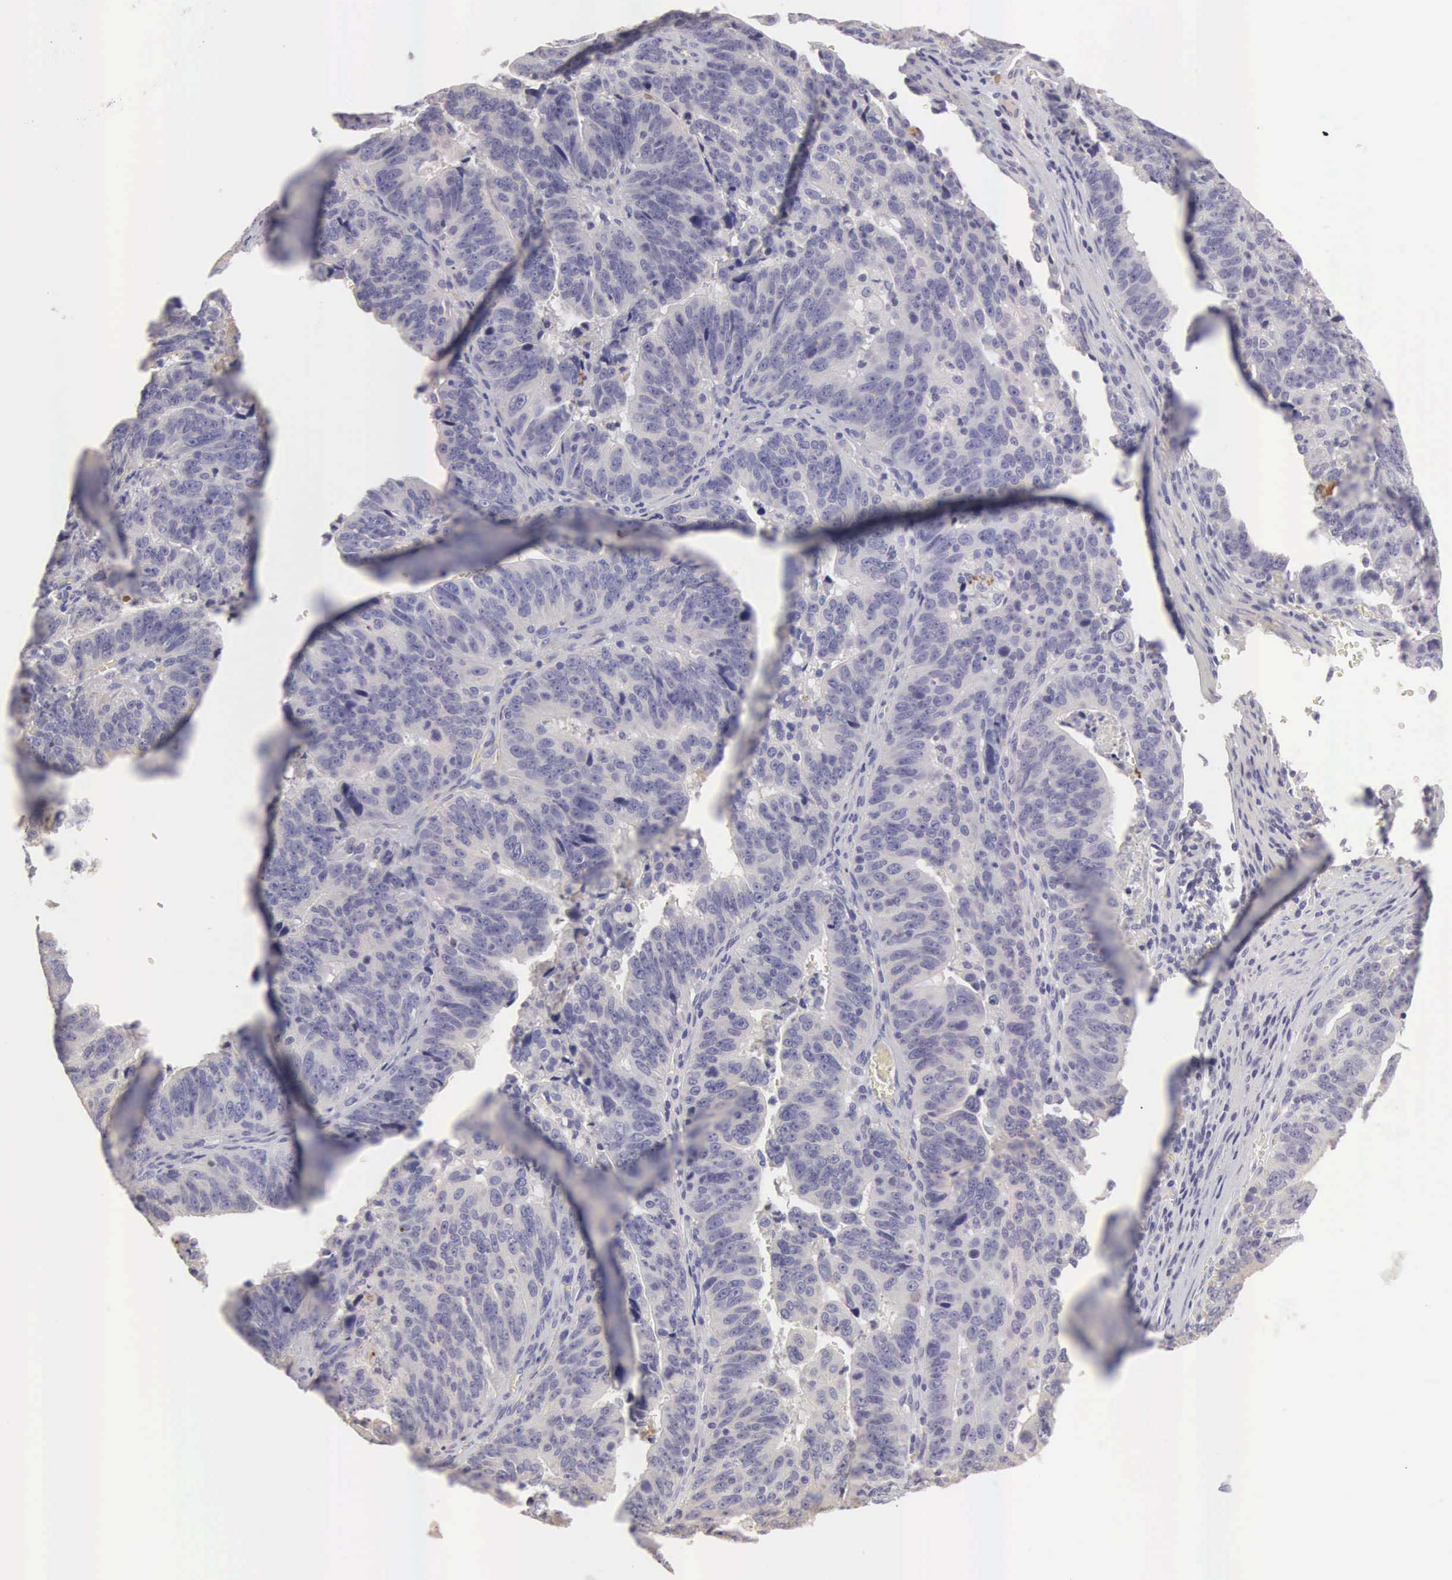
{"staining": {"intensity": "negative", "quantity": "none", "location": "none"}, "tissue": "stomach cancer", "cell_type": "Tumor cells", "image_type": "cancer", "snomed": [{"axis": "morphology", "description": "Adenocarcinoma, NOS"}, {"axis": "topography", "description": "Stomach, upper"}], "caption": "Photomicrograph shows no protein staining in tumor cells of adenocarcinoma (stomach) tissue.", "gene": "CLU", "patient": {"sex": "female", "age": 50}}